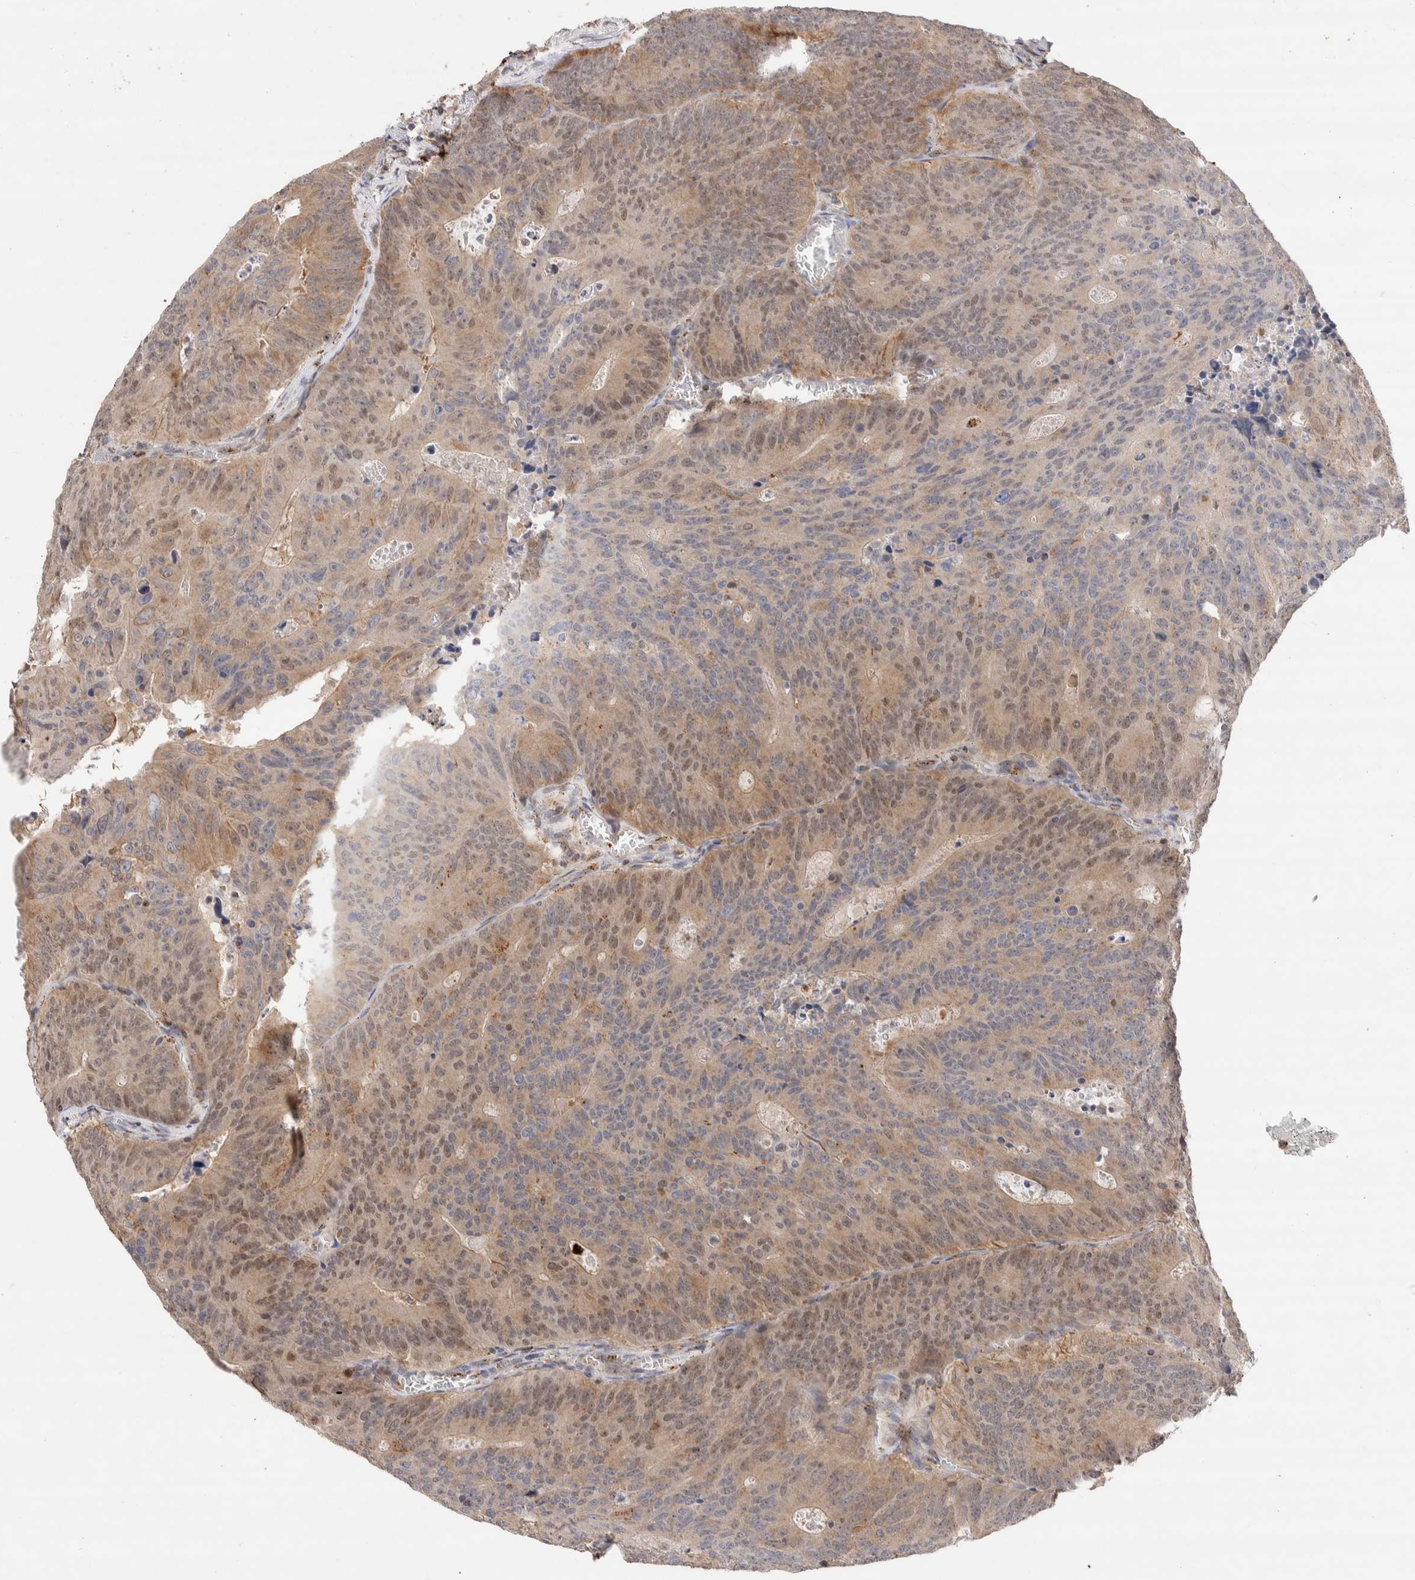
{"staining": {"intensity": "moderate", "quantity": ">75%", "location": "cytoplasmic/membranous"}, "tissue": "colorectal cancer", "cell_type": "Tumor cells", "image_type": "cancer", "snomed": [{"axis": "morphology", "description": "Adenocarcinoma, NOS"}, {"axis": "topography", "description": "Colon"}], "caption": "Tumor cells show moderate cytoplasmic/membranous expression in approximately >75% of cells in colorectal adenocarcinoma. The protein is stained brown, and the nuclei are stained in blue (DAB IHC with brightfield microscopy, high magnification).", "gene": "NSMAF", "patient": {"sex": "male", "age": 87}}